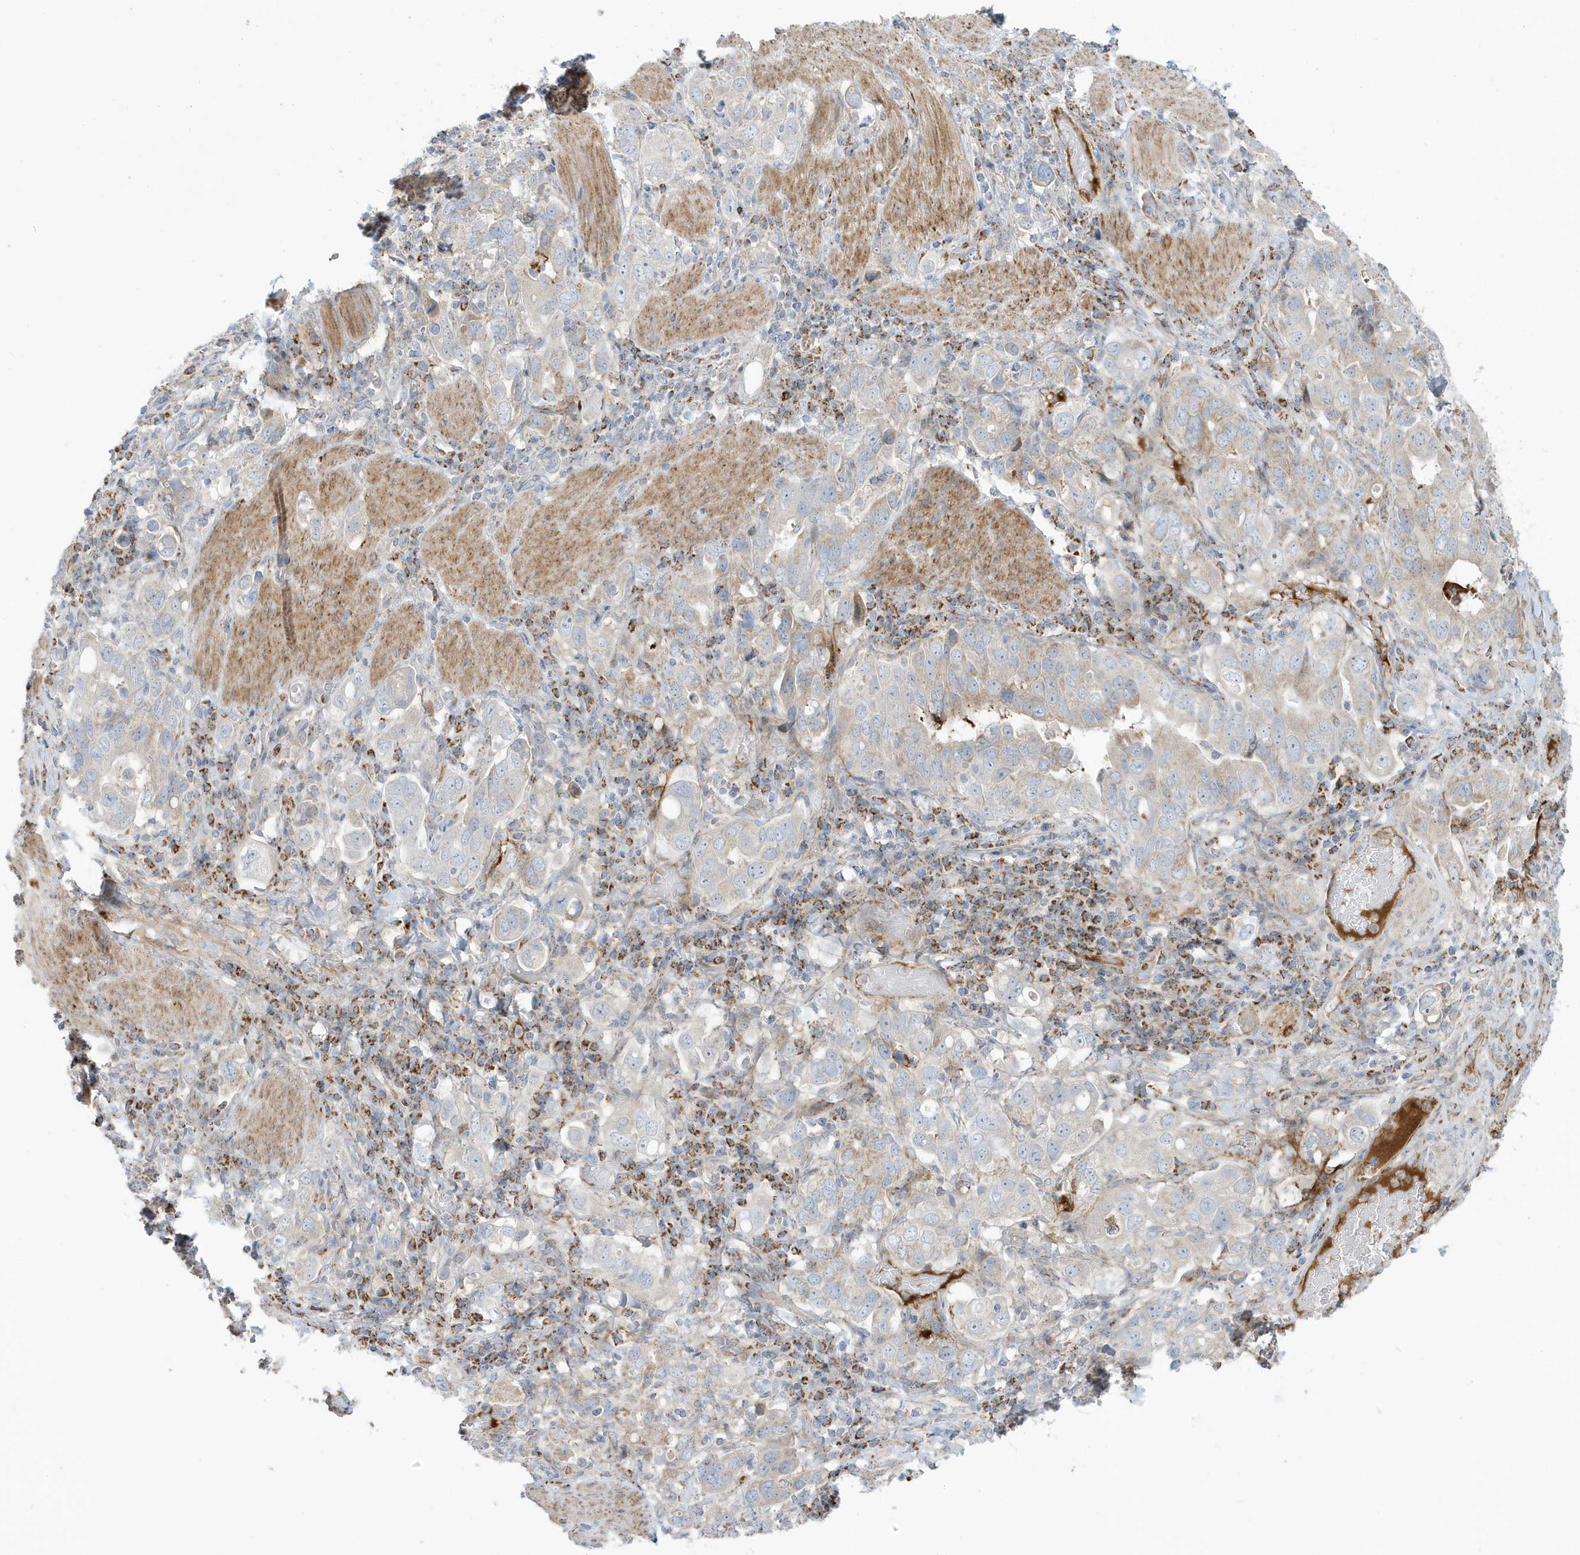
{"staining": {"intensity": "negative", "quantity": "none", "location": "none"}, "tissue": "stomach cancer", "cell_type": "Tumor cells", "image_type": "cancer", "snomed": [{"axis": "morphology", "description": "Adenocarcinoma, NOS"}, {"axis": "topography", "description": "Stomach, upper"}], "caption": "High magnification brightfield microscopy of stomach cancer stained with DAB (brown) and counterstained with hematoxylin (blue): tumor cells show no significant expression.", "gene": "IFT57", "patient": {"sex": "male", "age": 62}}